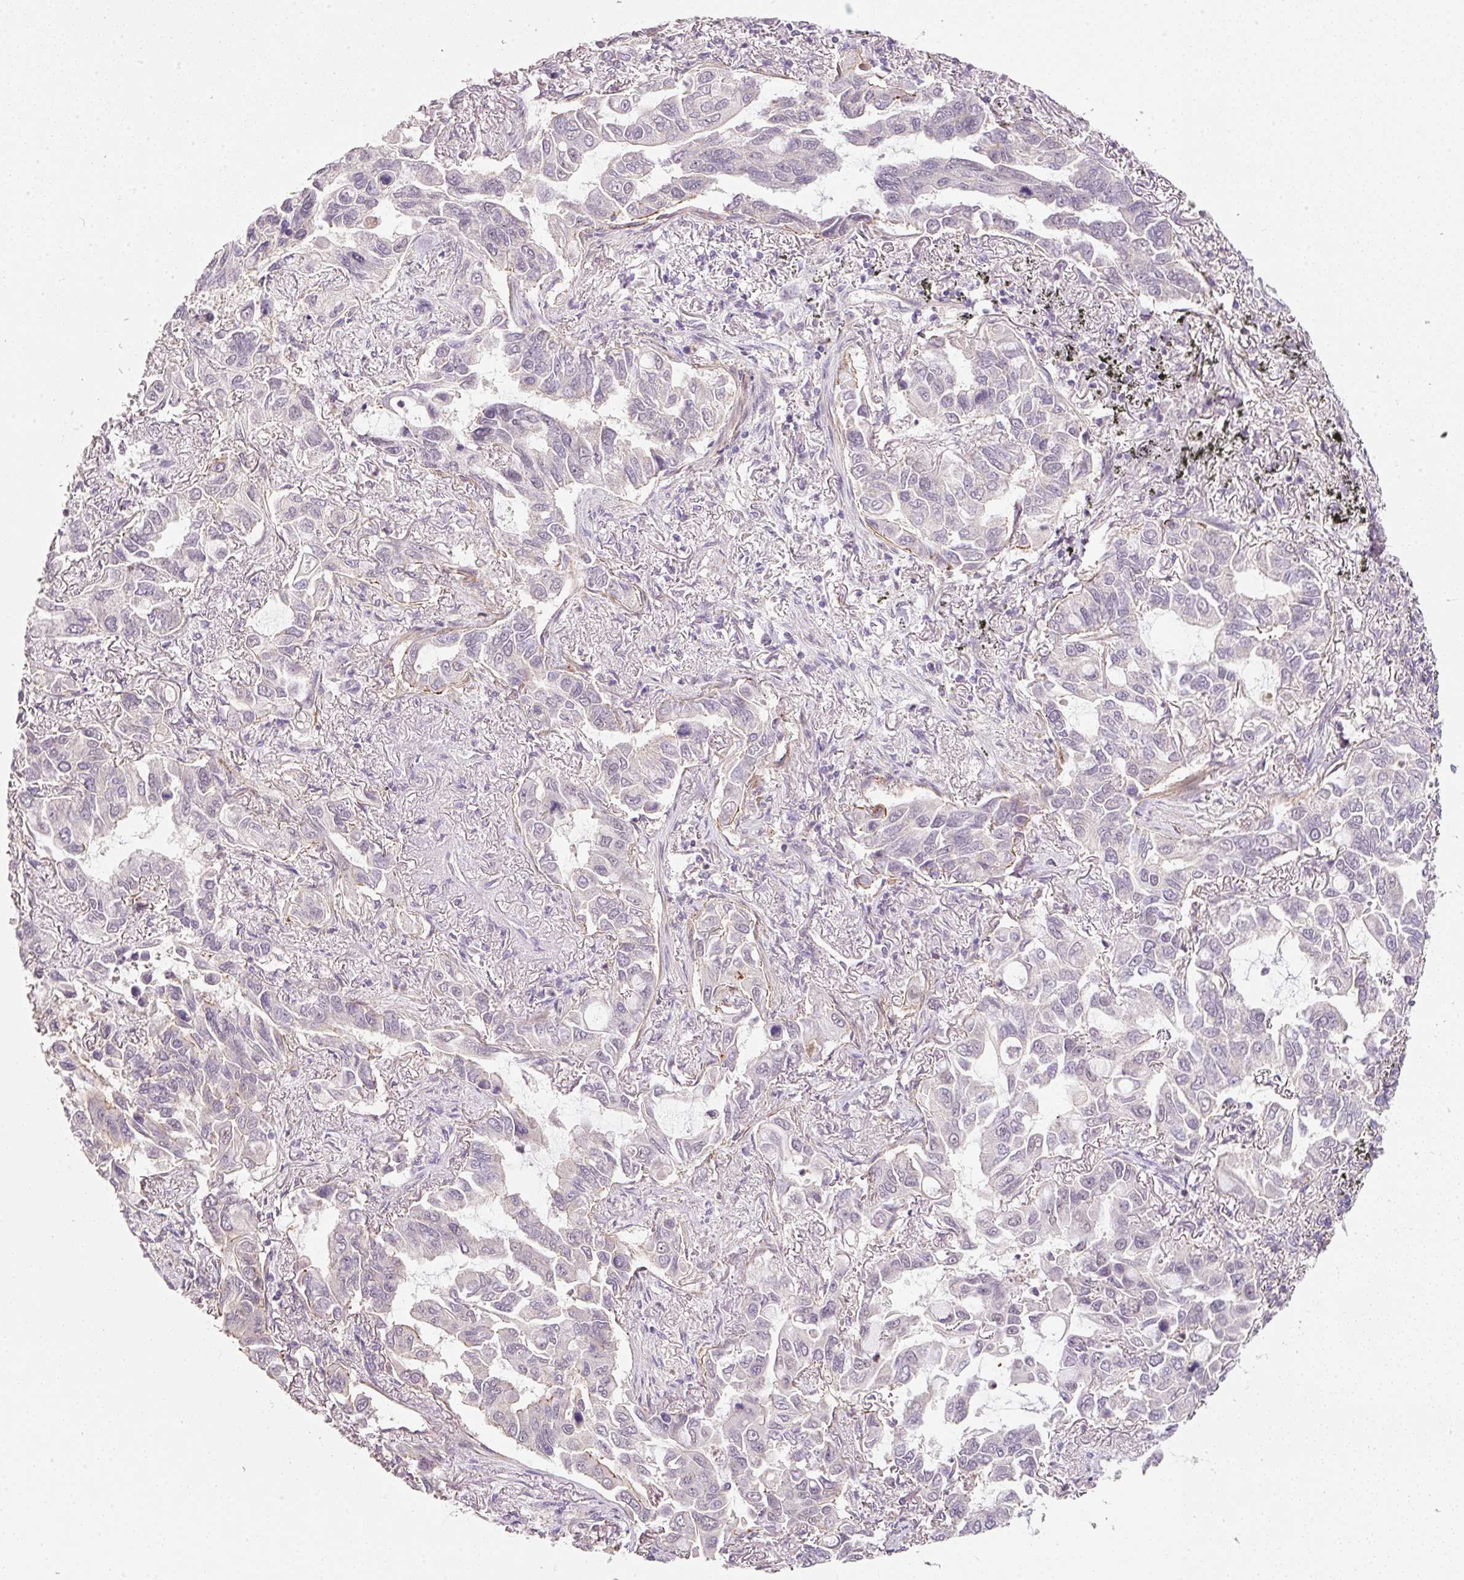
{"staining": {"intensity": "negative", "quantity": "none", "location": "none"}, "tissue": "lung cancer", "cell_type": "Tumor cells", "image_type": "cancer", "snomed": [{"axis": "morphology", "description": "Adenocarcinoma, NOS"}, {"axis": "topography", "description": "Lung"}], "caption": "Immunohistochemistry (IHC) histopathology image of adenocarcinoma (lung) stained for a protein (brown), which demonstrates no positivity in tumor cells.", "gene": "TIRAP", "patient": {"sex": "male", "age": 64}}